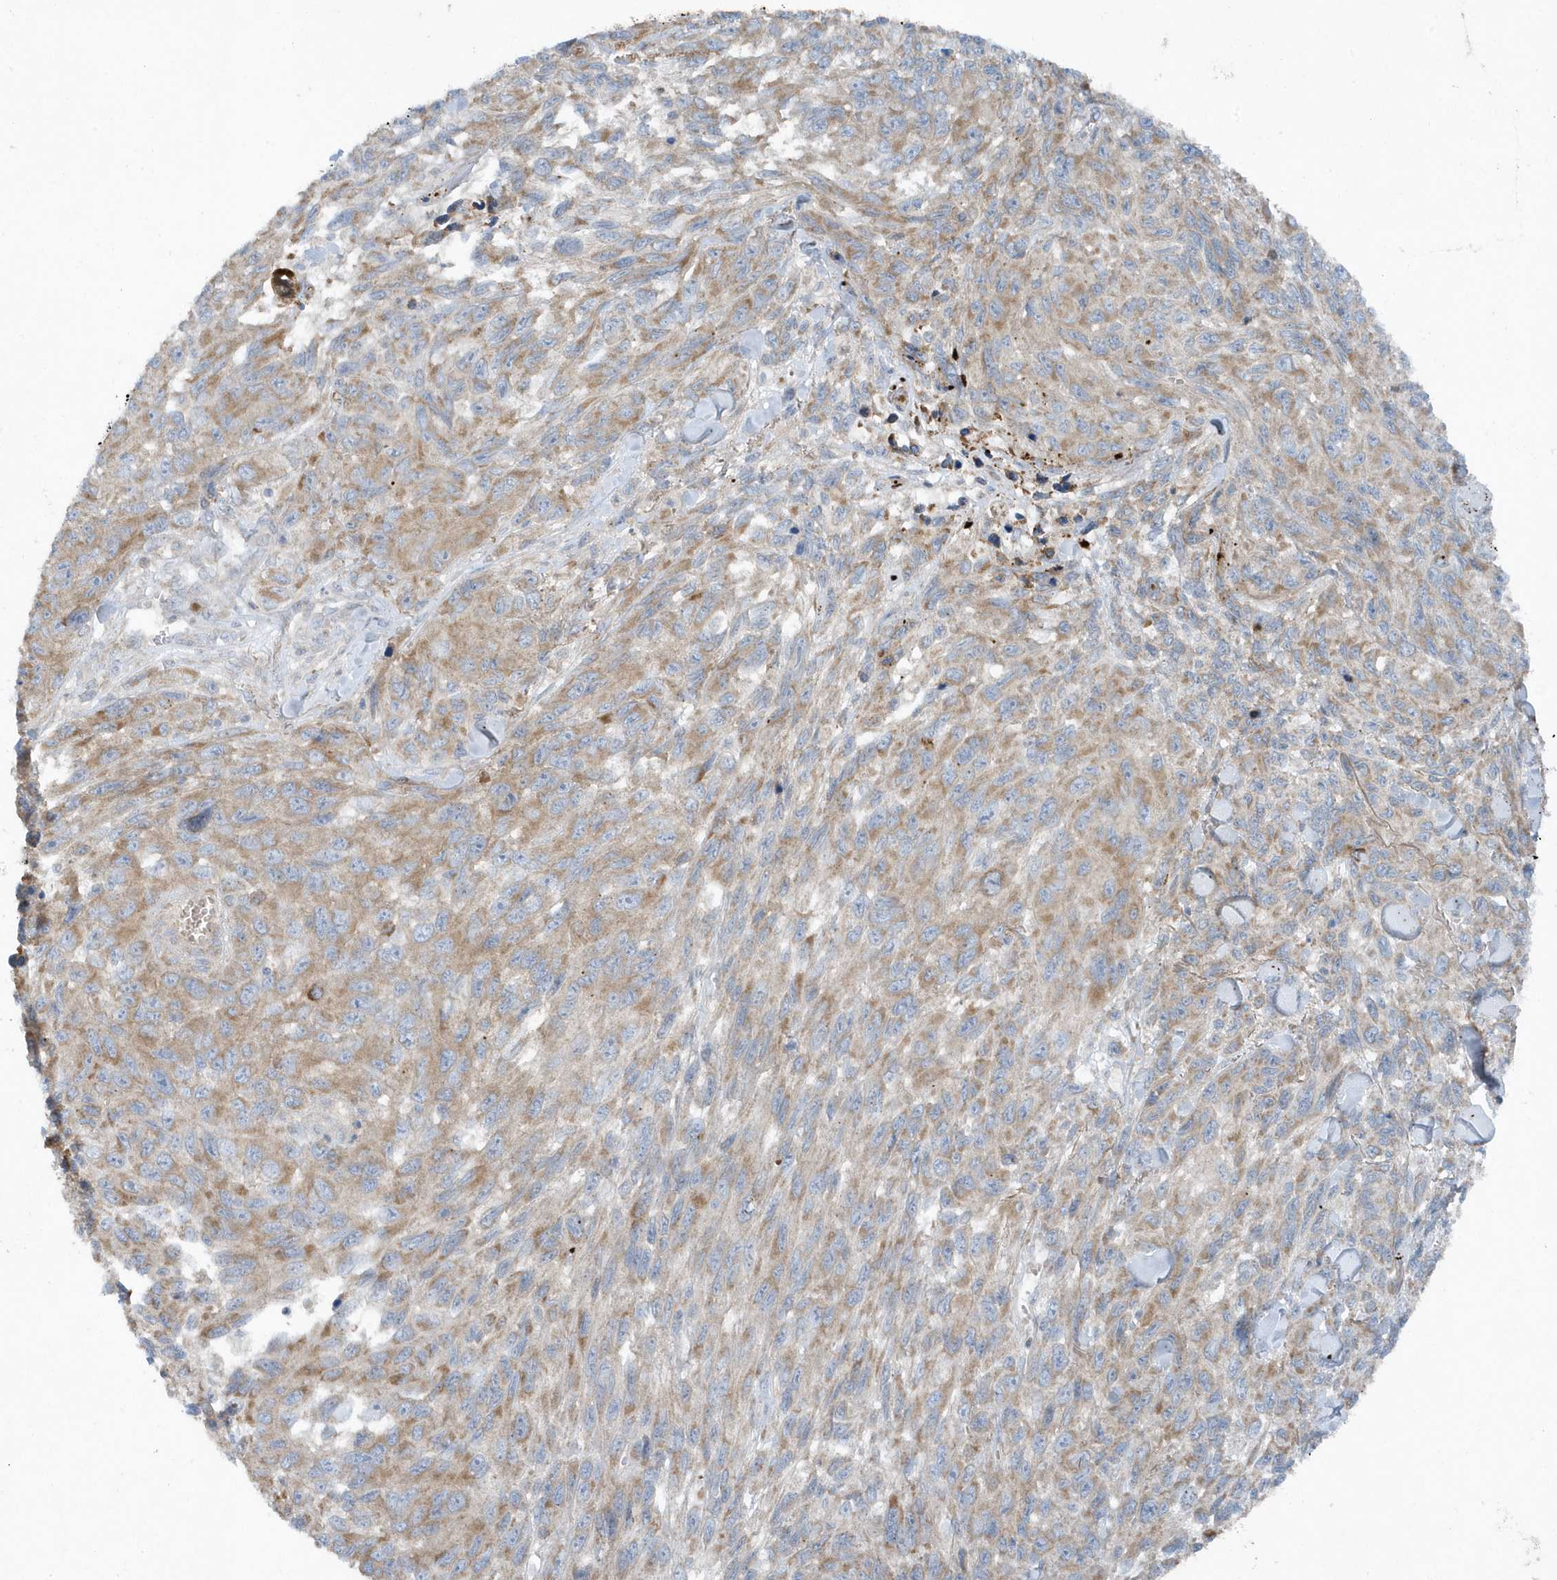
{"staining": {"intensity": "moderate", "quantity": ">75%", "location": "cytoplasmic/membranous"}, "tissue": "melanoma", "cell_type": "Tumor cells", "image_type": "cancer", "snomed": [{"axis": "morphology", "description": "Malignant melanoma, NOS"}, {"axis": "topography", "description": "Skin"}], "caption": "The immunohistochemical stain labels moderate cytoplasmic/membranous expression in tumor cells of malignant melanoma tissue.", "gene": "SLC38A2", "patient": {"sex": "female", "age": 96}}